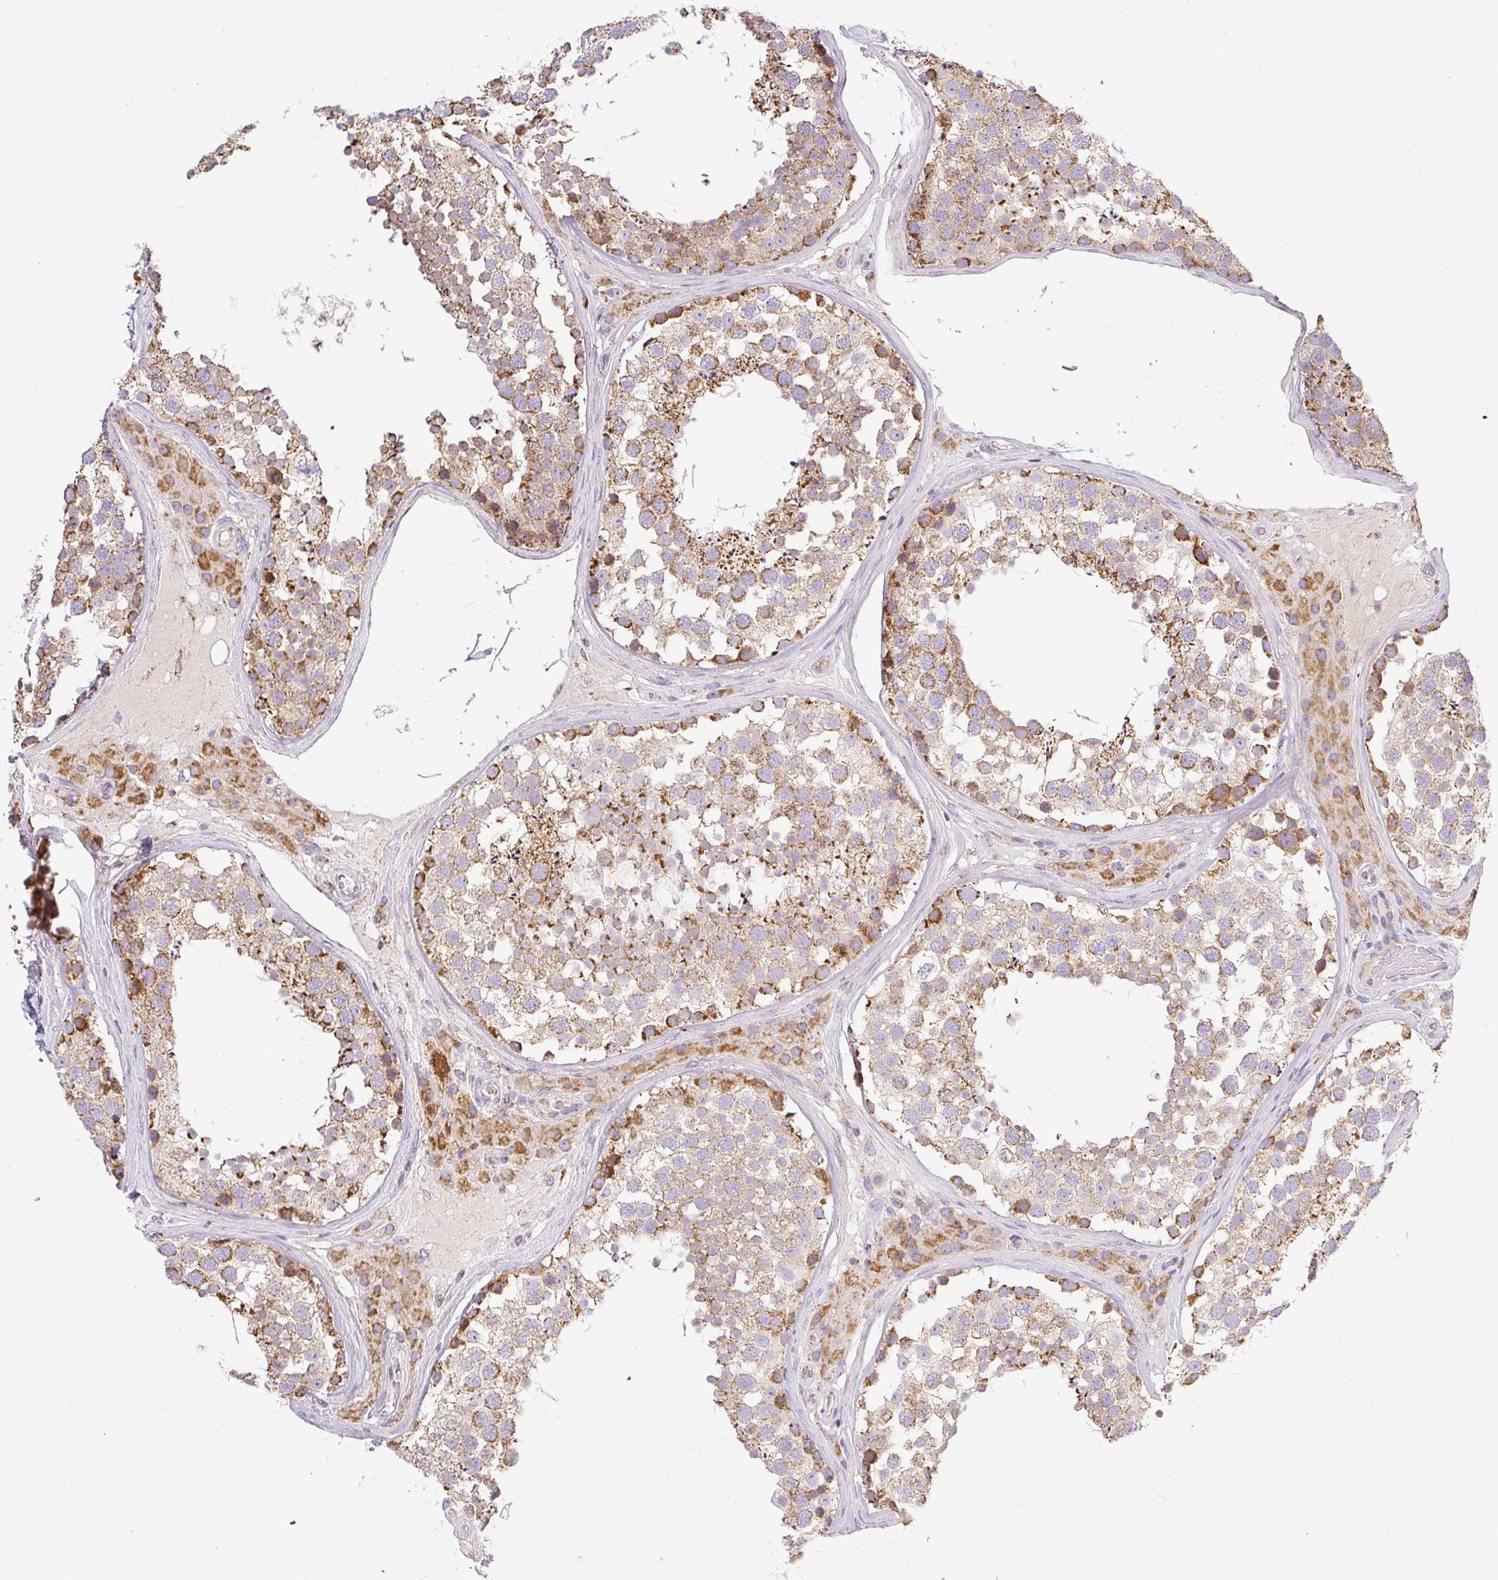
{"staining": {"intensity": "moderate", "quantity": ">75%", "location": "cytoplasmic/membranous"}, "tissue": "testis", "cell_type": "Cells in seminiferous ducts", "image_type": "normal", "snomed": [{"axis": "morphology", "description": "Normal tissue, NOS"}, {"axis": "topography", "description": "Testis"}], "caption": "Testis stained with a brown dye demonstrates moderate cytoplasmic/membranous positive positivity in about >75% of cells in seminiferous ducts.", "gene": "DAAM2", "patient": {"sex": "male", "age": 46}}